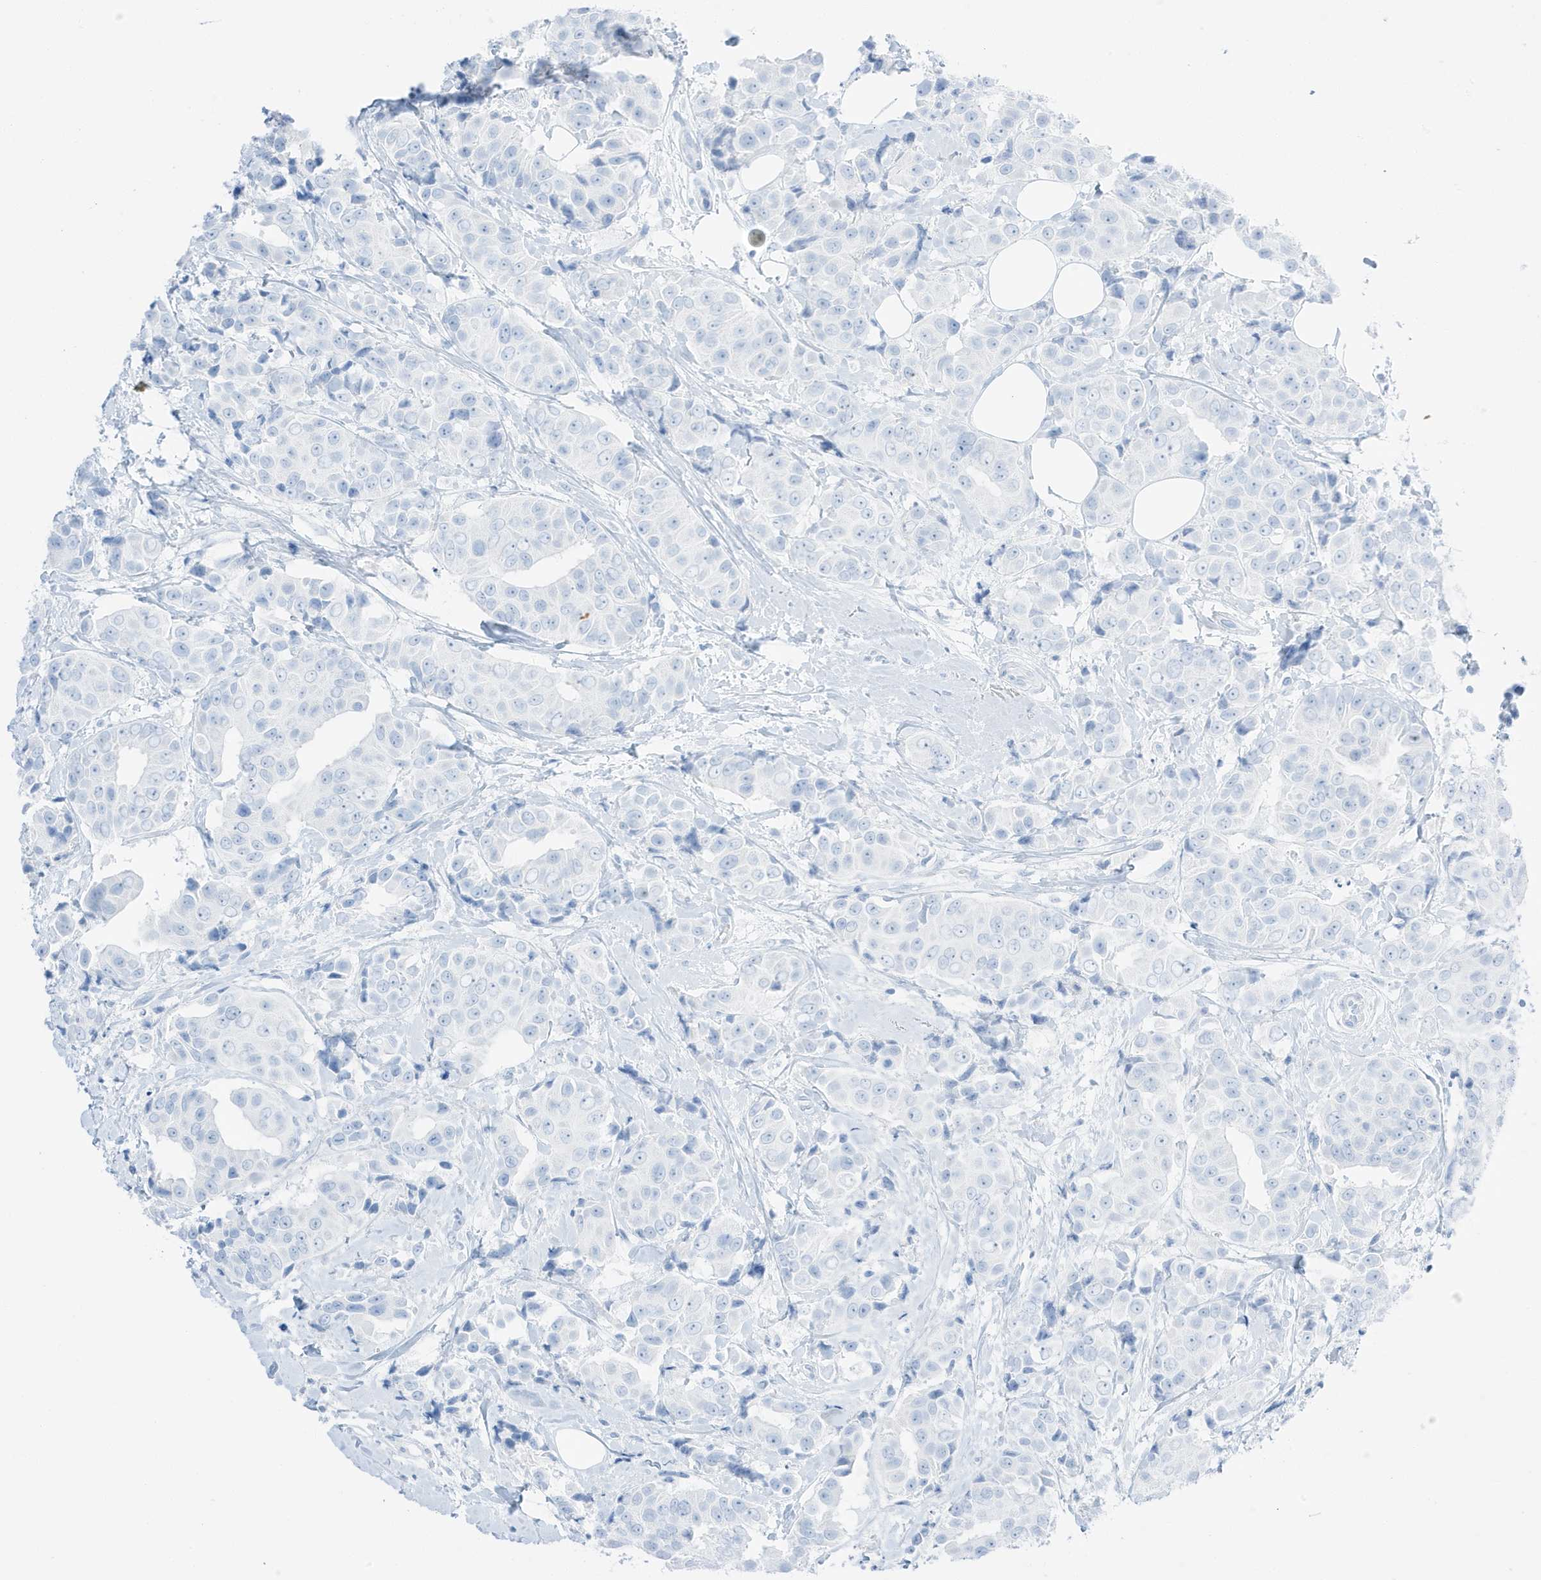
{"staining": {"intensity": "negative", "quantity": "none", "location": "none"}, "tissue": "breast cancer", "cell_type": "Tumor cells", "image_type": "cancer", "snomed": [{"axis": "morphology", "description": "Normal tissue, NOS"}, {"axis": "morphology", "description": "Duct carcinoma"}, {"axis": "topography", "description": "Breast"}], "caption": "Tumor cells are negative for protein expression in human breast cancer.", "gene": "SLC22A13", "patient": {"sex": "female", "age": 39}}